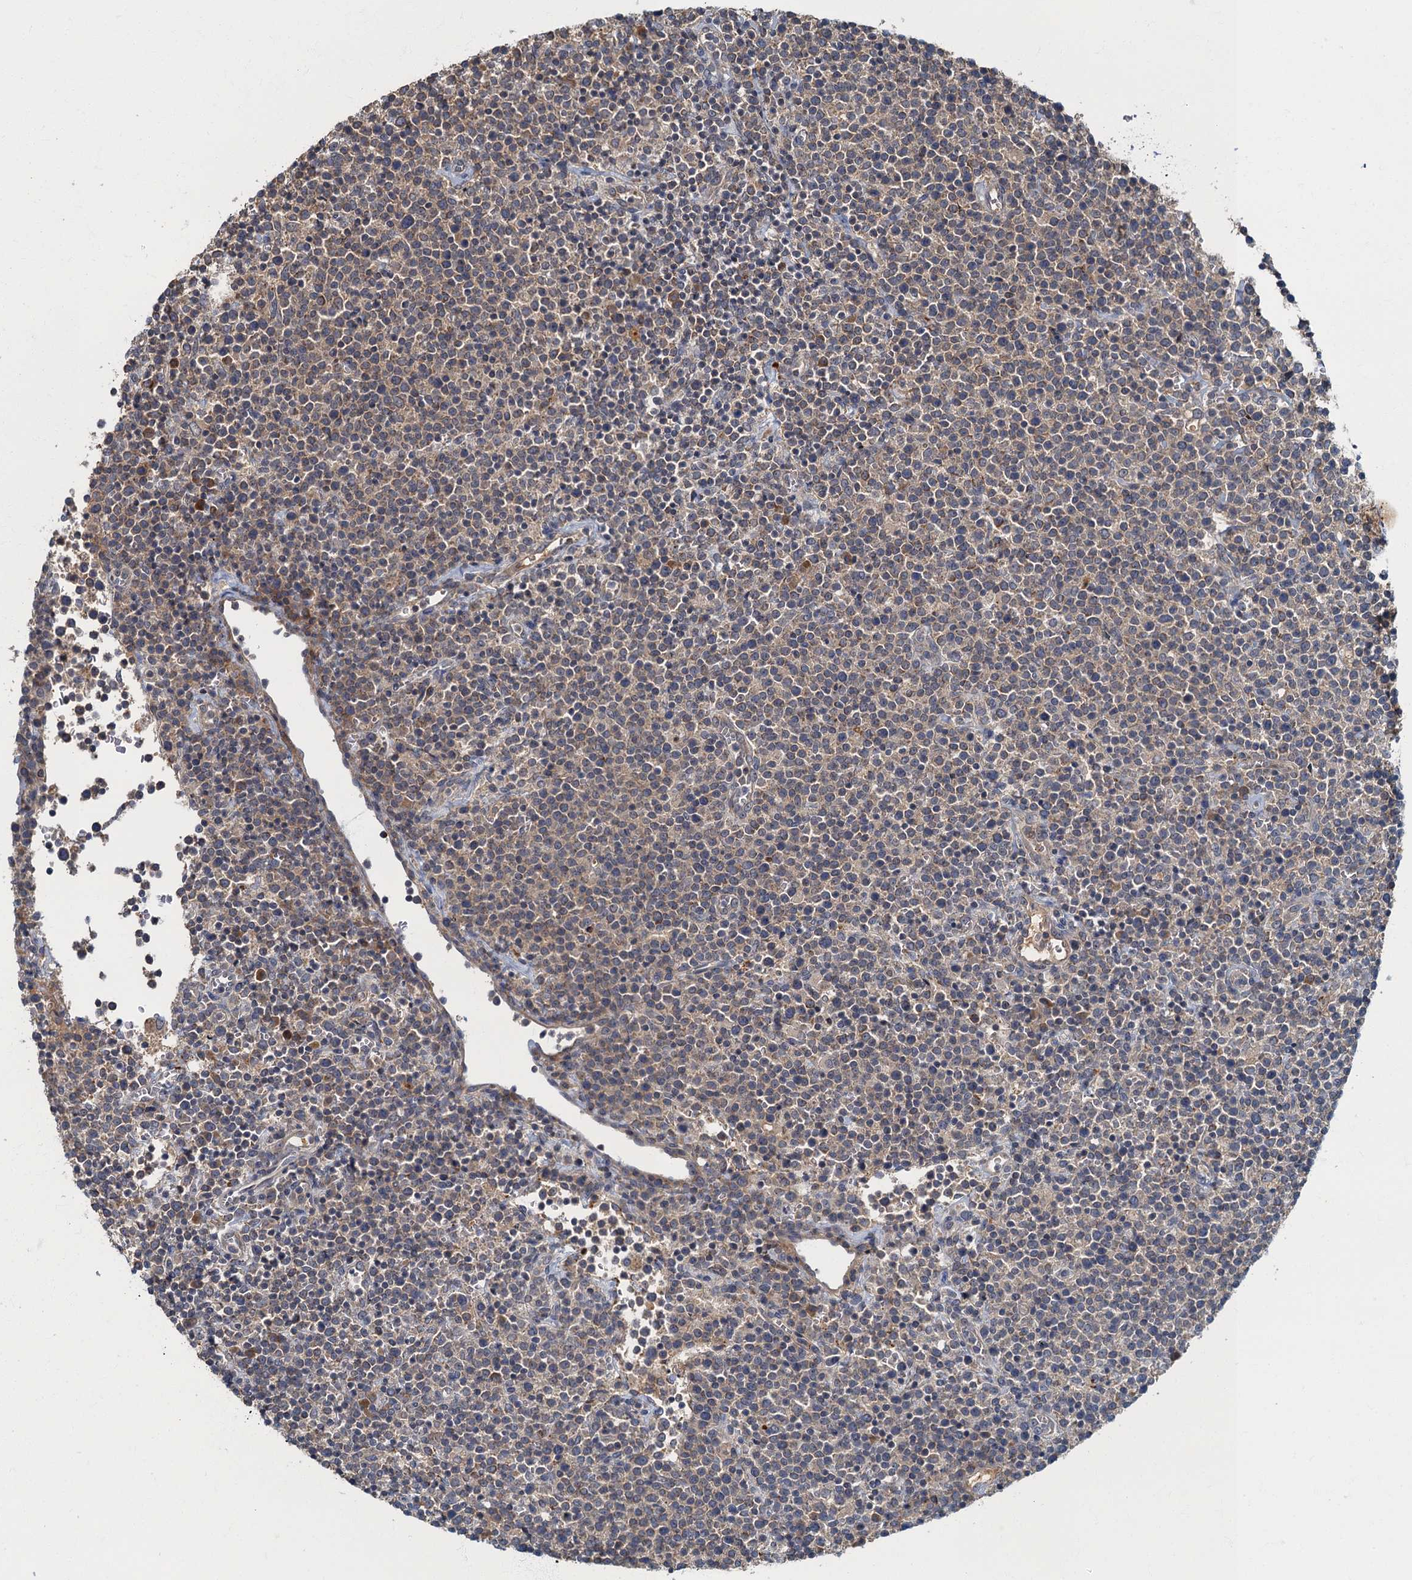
{"staining": {"intensity": "weak", "quantity": ">75%", "location": "cytoplasmic/membranous"}, "tissue": "lymphoma", "cell_type": "Tumor cells", "image_type": "cancer", "snomed": [{"axis": "morphology", "description": "Malignant lymphoma, non-Hodgkin's type, High grade"}, {"axis": "topography", "description": "Lymph node"}], "caption": "Lymphoma stained with a brown dye shows weak cytoplasmic/membranous positive expression in about >75% of tumor cells.", "gene": "WDCP", "patient": {"sex": "male", "age": 61}}